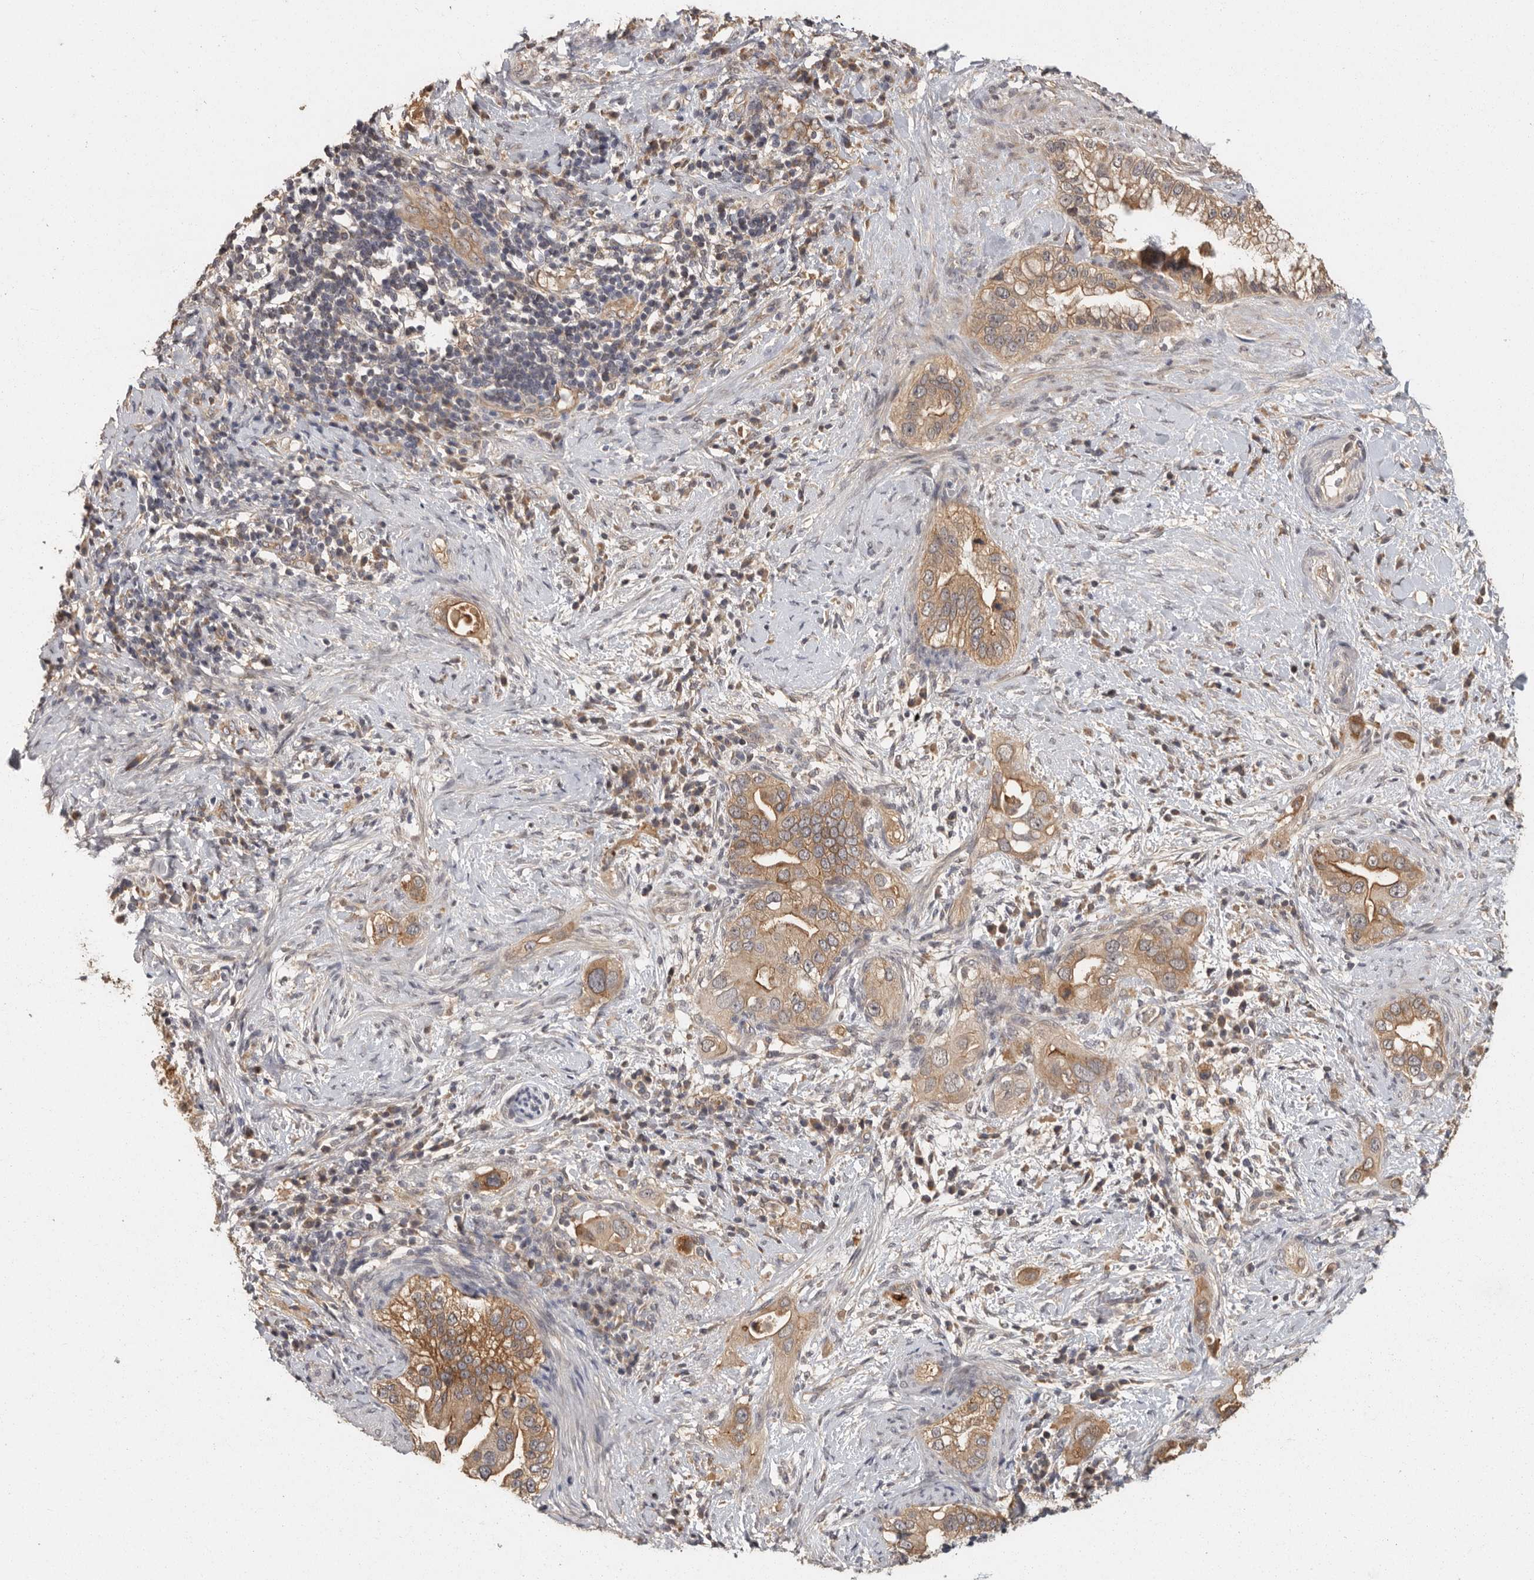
{"staining": {"intensity": "moderate", "quantity": ">75%", "location": "cytoplasmic/membranous"}, "tissue": "pancreatic cancer", "cell_type": "Tumor cells", "image_type": "cancer", "snomed": [{"axis": "morphology", "description": "Inflammation, NOS"}, {"axis": "morphology", "description": "Adenocarcinoma, NOS"}, {"axis": "topography", "description": "Pancreas"}], "caption": "The immunohistochemical stain highlights moderate cytoplasmic/membranous expression in tumor cells of pancreatic cancer tissue.", "gene": "BAIAP2", "patient": {"sex": "female", "age": 56}}